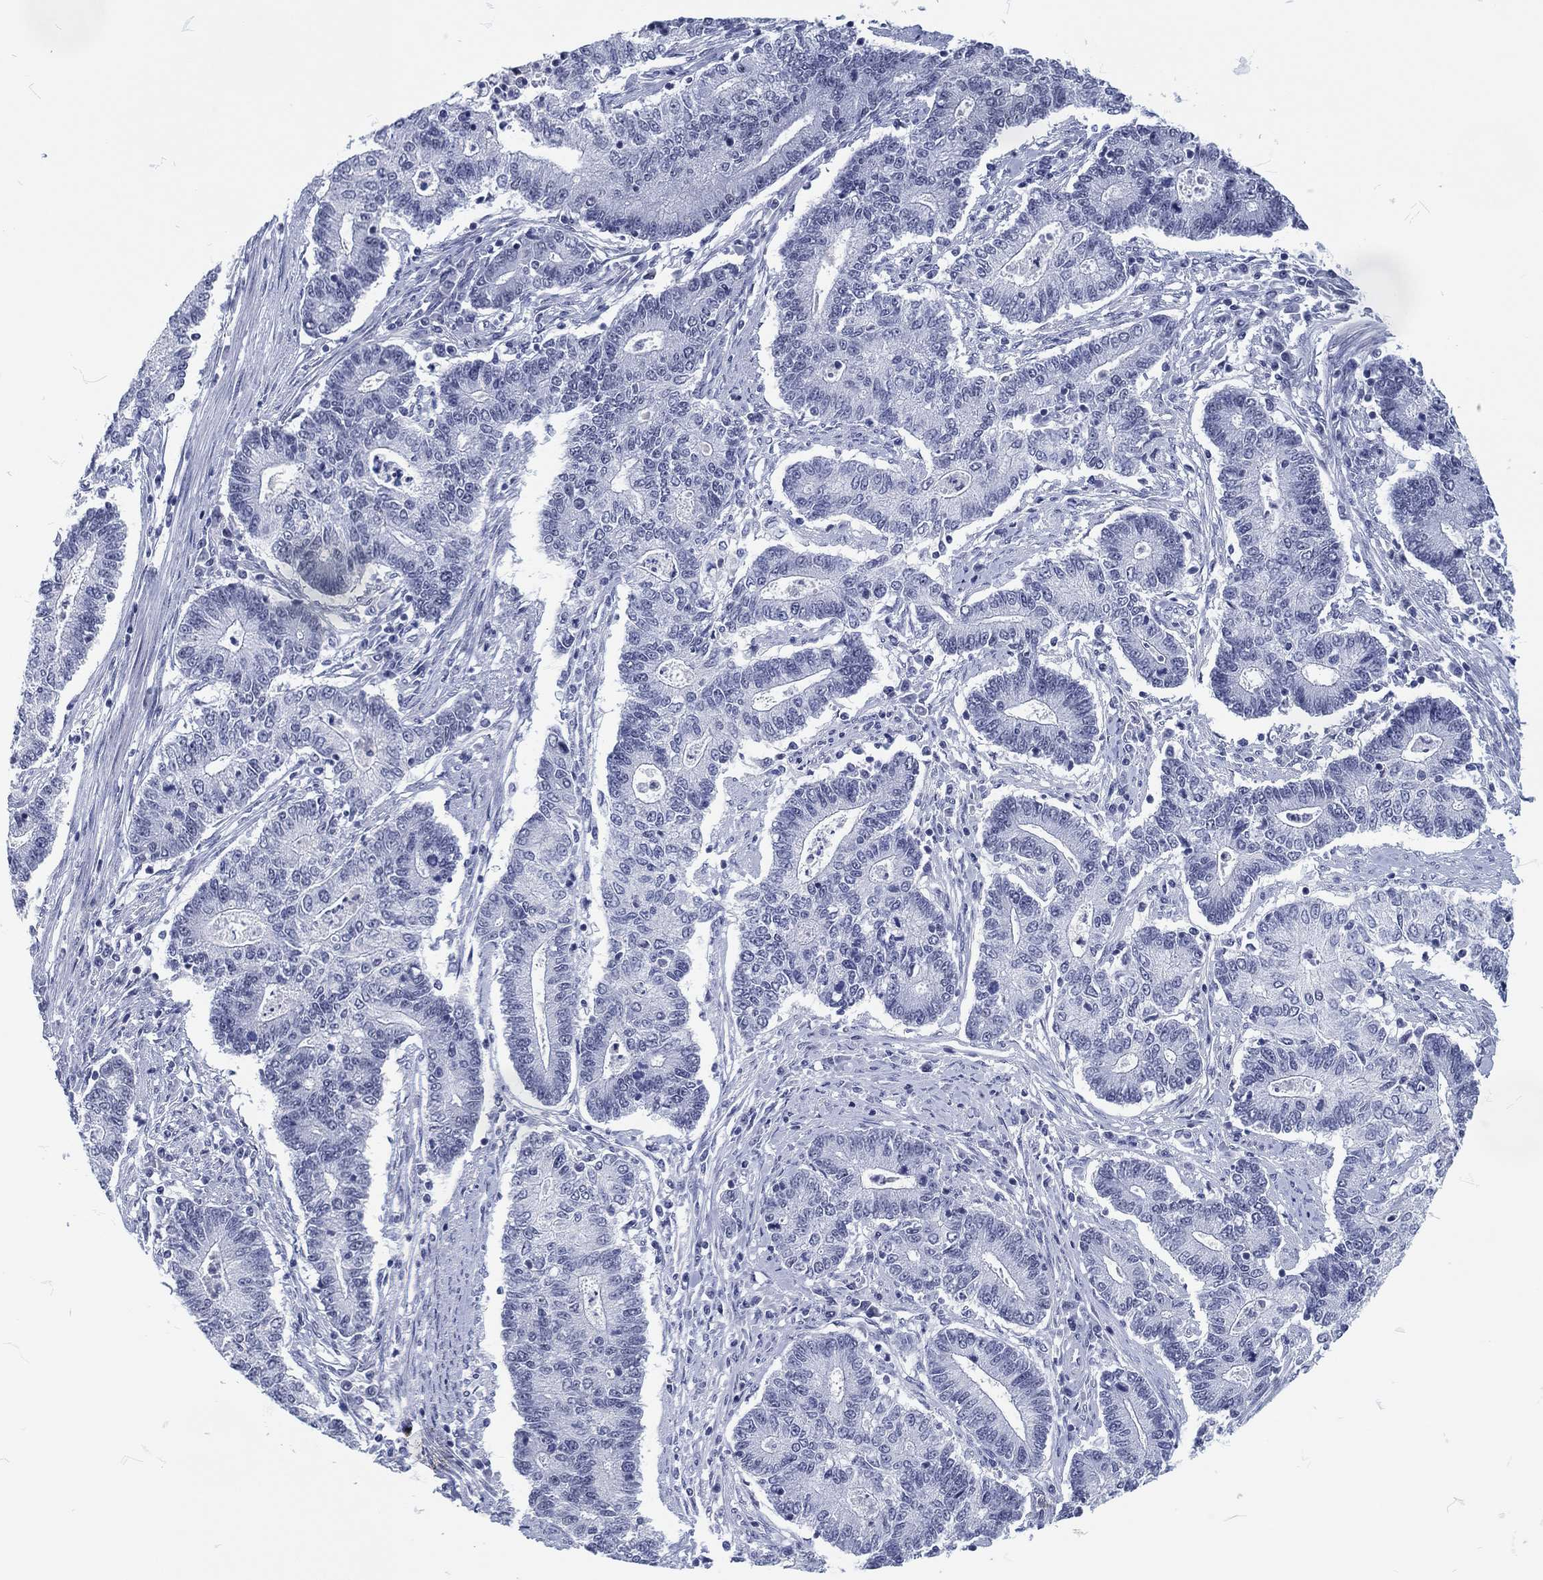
{"staining": {"intensity": "negative", "quantity": "none", "location": "none"}, "tissue": "endometrial cancer", "cell_type": "Tumor cells", "image_type": "cancer", "snomed": [{"axis": "morphology", "description": "Adenocarcinoma, NOS"}, {"axis": "topography", "description": "Uterus"}, {"axis": "topography", "description": "Endometrium"}], "caption": "The immunohistochemistry (IHC) image has no significant staining in tumor cells of endometrial cancer (adenocarcinoma) tissue. (DAB (3,3'-diaminobenzidine) IHC, high magnification).", "gene": "MAPK8IP1", "patient": {"sex": "female", "age": 54}}